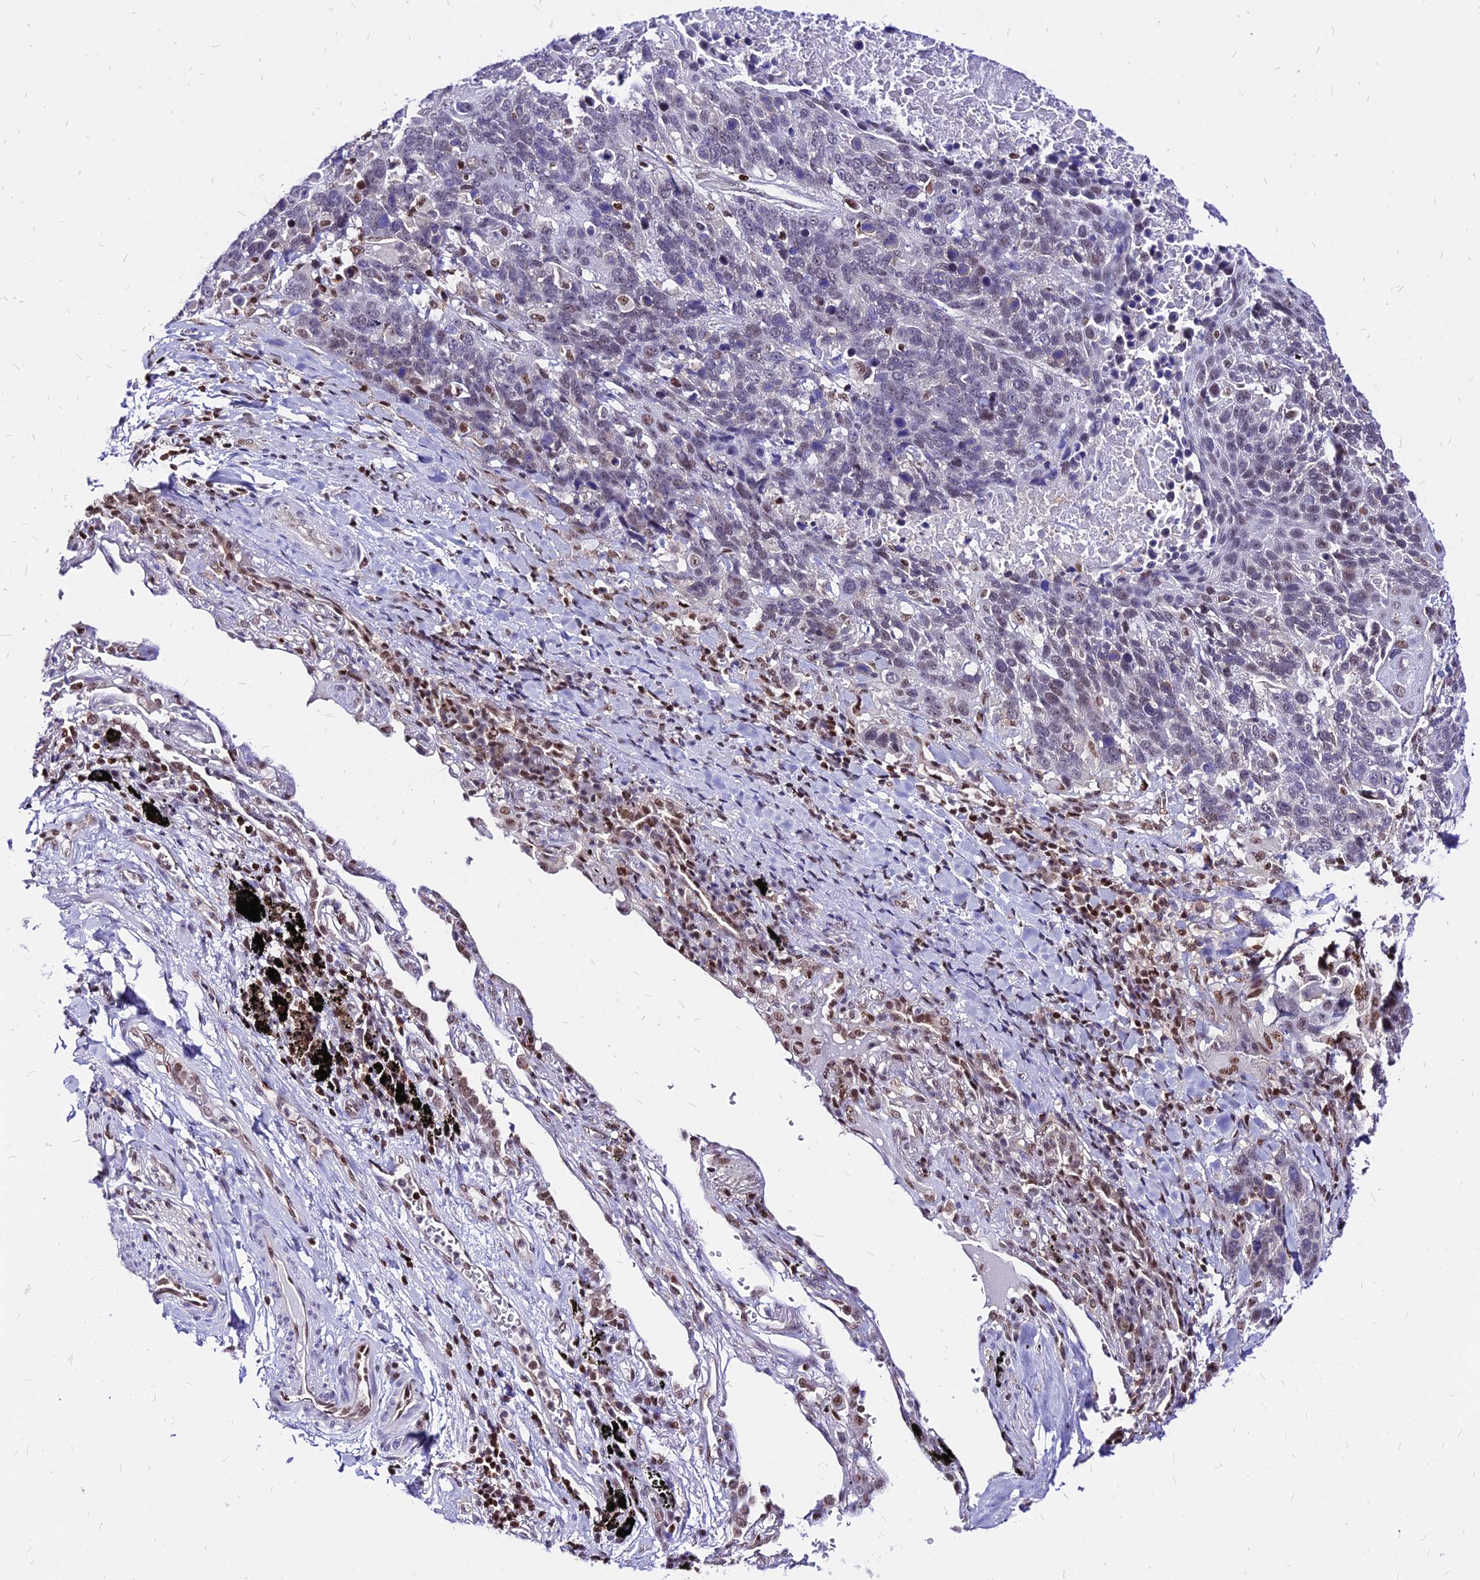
{"staining": {"intensity": "negative", "quantity": "none", "location": "none"}, "tissue": "lung cancer", "cell_type": "Tumor cells", "image_type": "cancer", "snomed": [{"axis": "morphology", "description": "Squamous cell carcinoma, NOS"}, {"axis": "topography", "description": "Lung"}], "caption": "Squamous cell carcinoma (lung) stained for a protein using IHC displays no staining tumor cells.", "gene": "PAXX", "patient": {"sex": "male", "age": 66}}